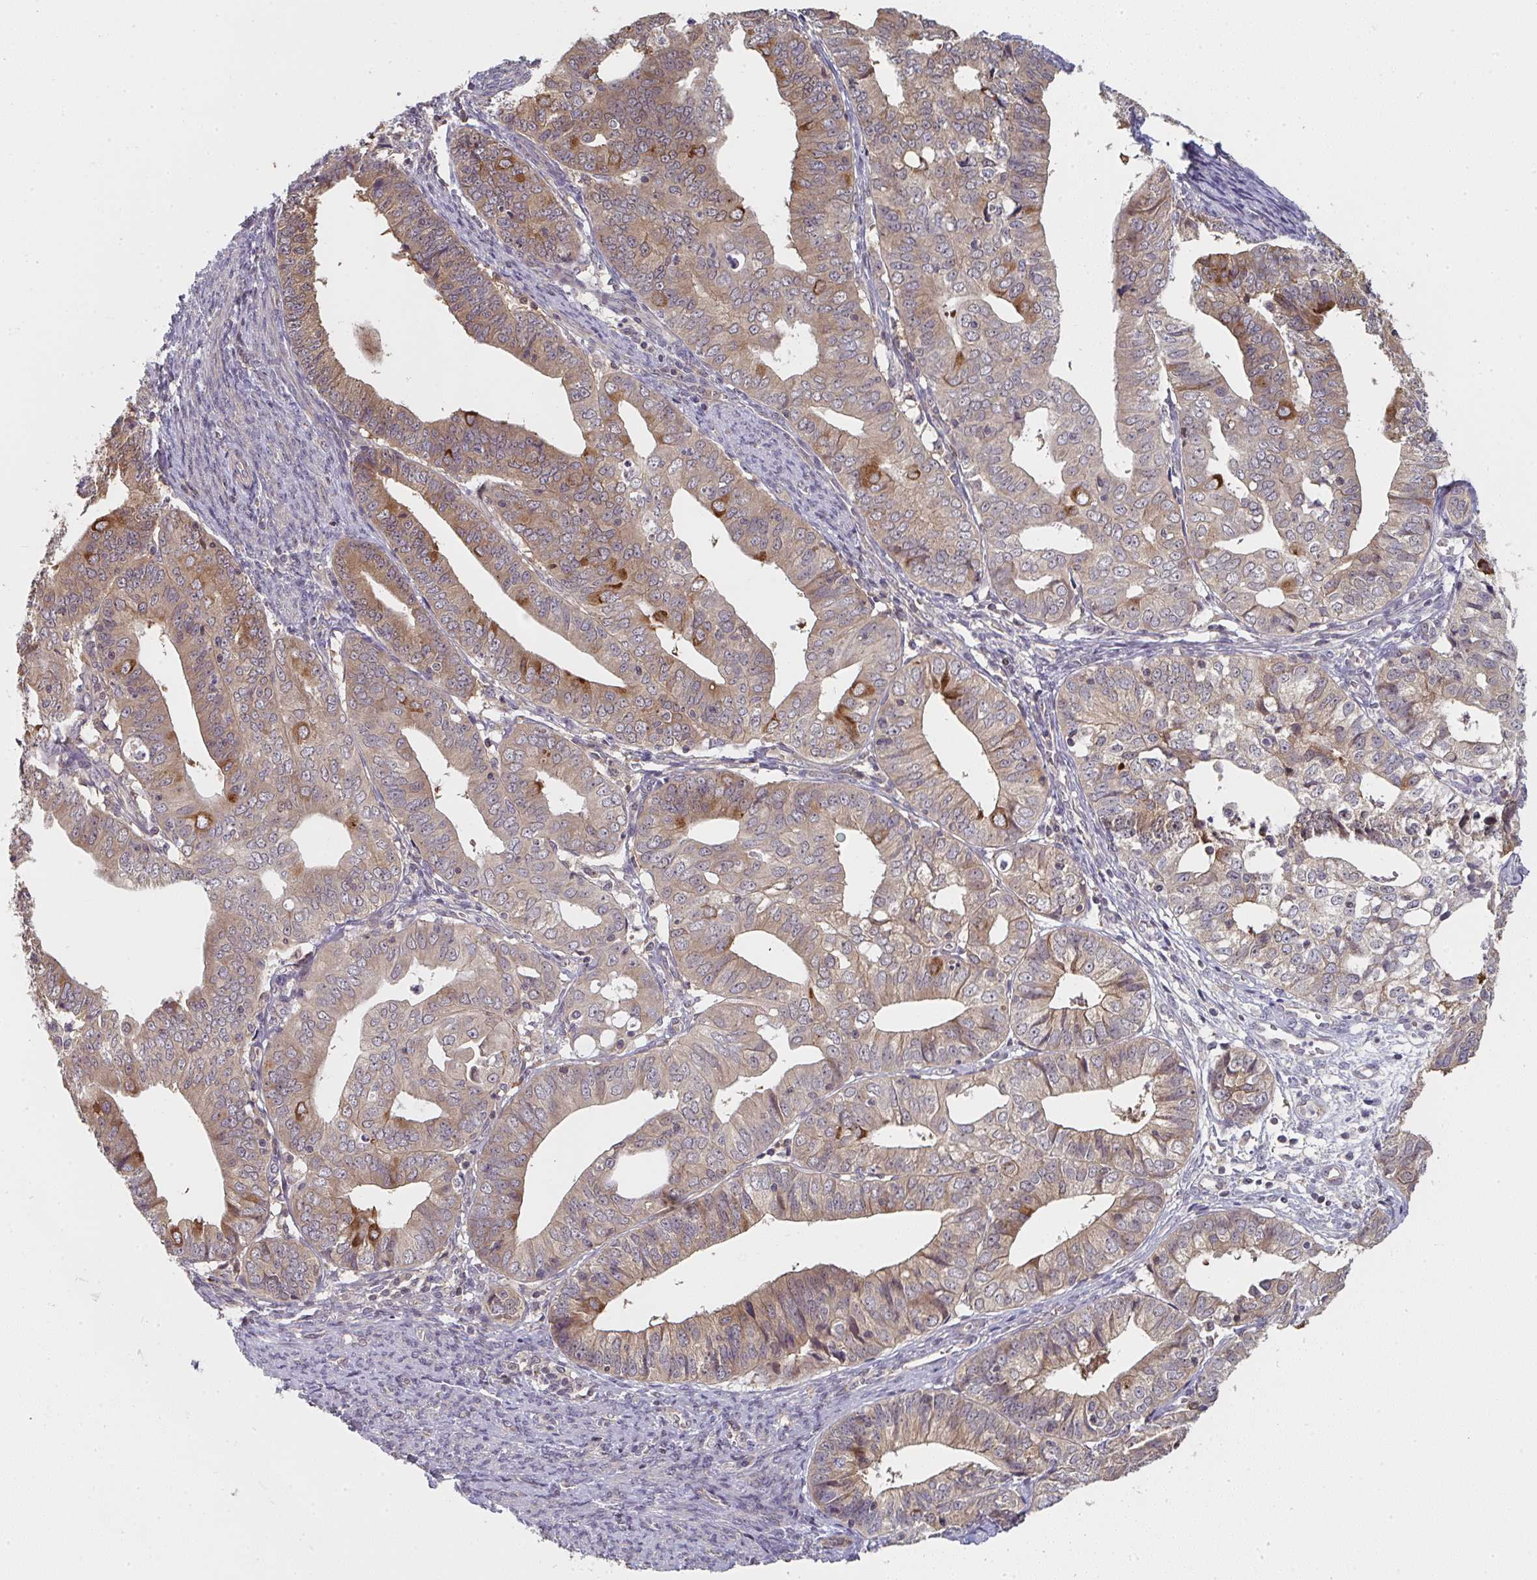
{"staining": {"intensity": "moderate", "quantity": ">75%", "location": "cytoplasmic/membranous"}, "tissue": "endometrial cancer", "cell_type": "Tumor cells", "image_type": "cancer", "snomed": [{"axis": "morphology", "description": "Adenocarcinoma, NOS"}, {"axis": "topography", "description": "Endometrium"}], "caption": "Immunohistochemistry (IHC) of human endometrial adenocarcinoma demonstrates medium levels of moderate cytoplasmic/membranous positivity in about >75% of tumor cells. (brown staining indicates protein expression, while blue staining denotes nuclei).", "gene": "RANGRF", "patient": {"sex": "female", "age": 56}}